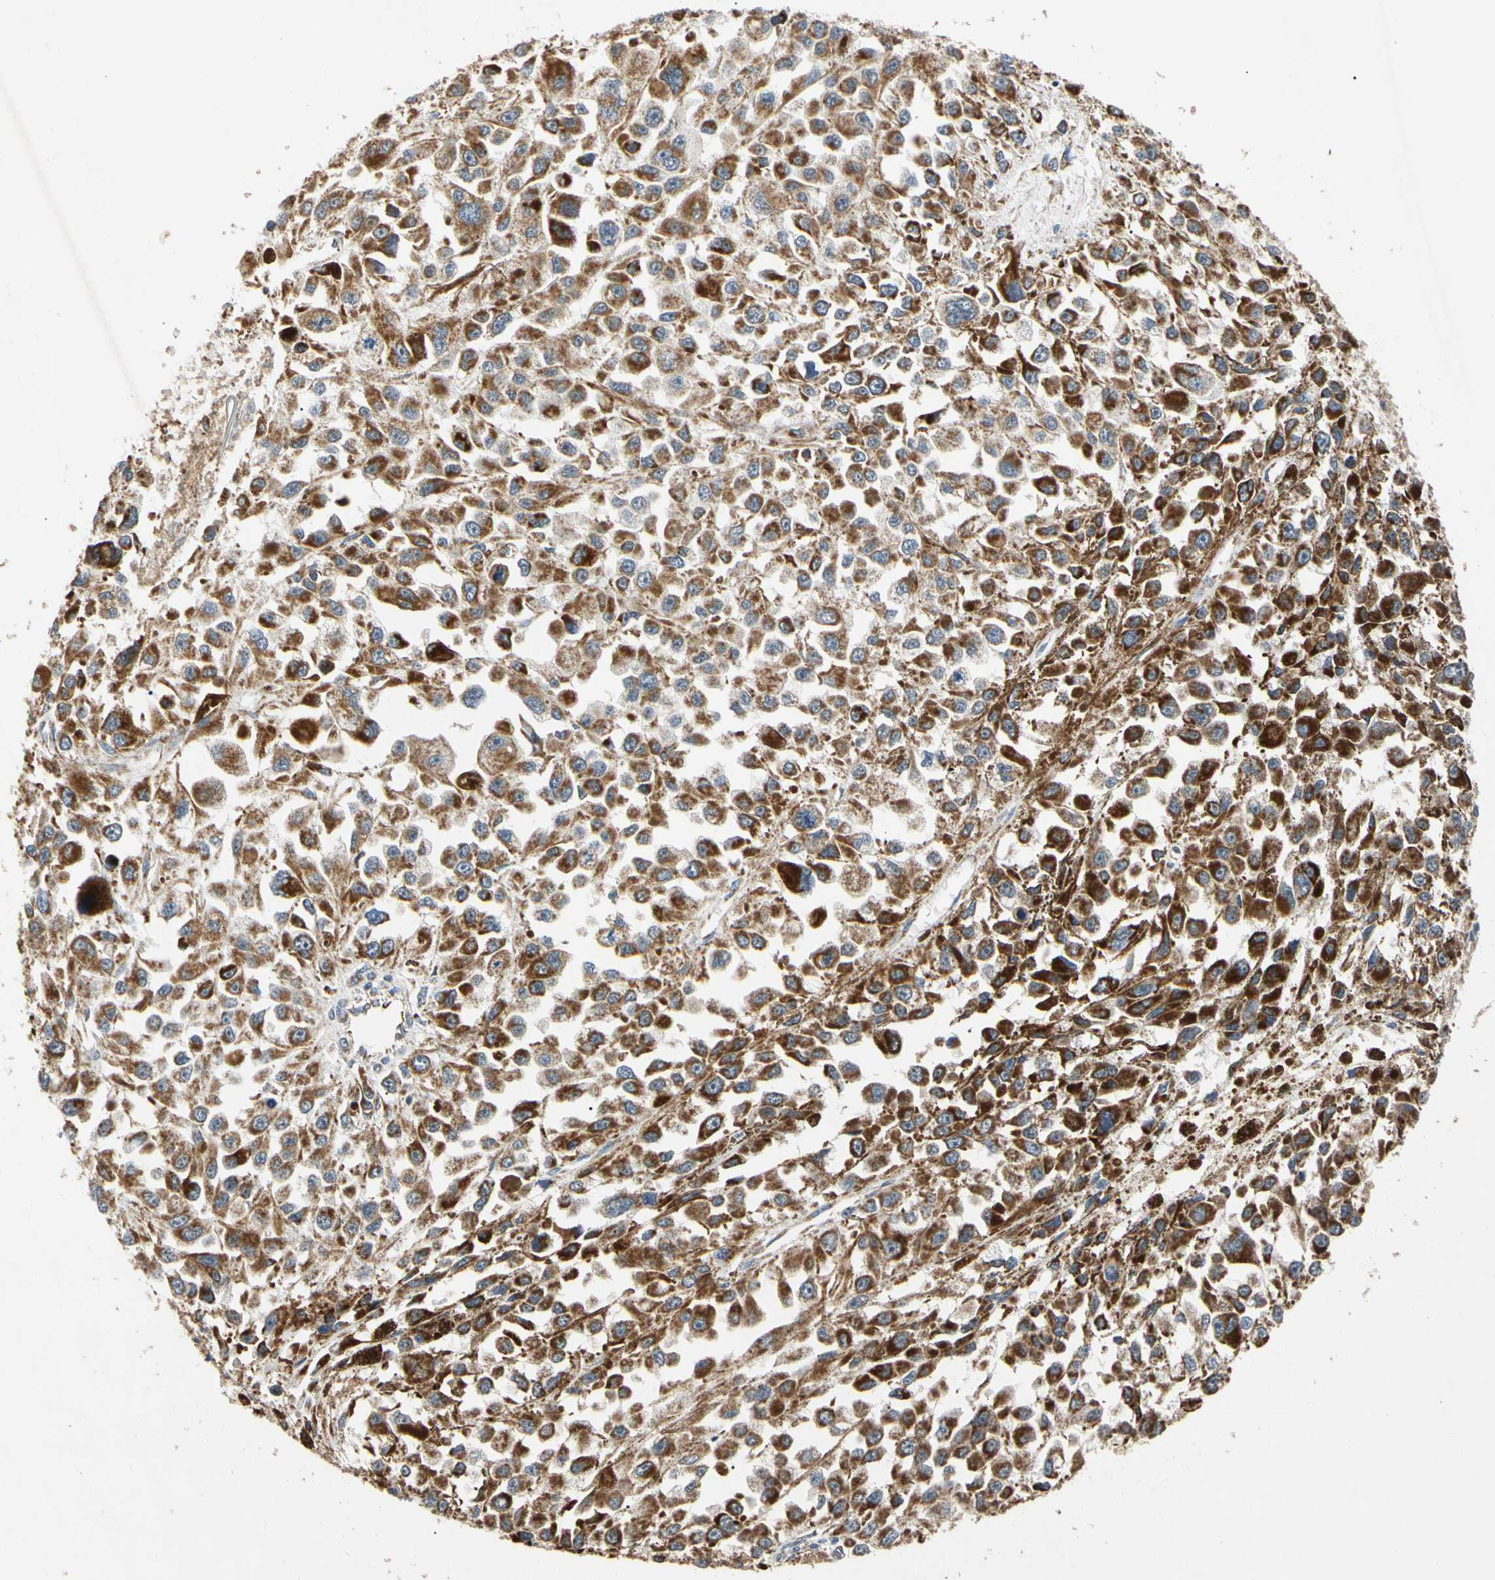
{"staining": {"intensity": "strong", "quantity": ">75%", "location": "cytoplasmic/membranous"}, "tissue": "melanoma", "cell_type": "Tumor cells", "image_type": "cancer", "snomed": [{"axis": "morphology", "description": "Malignant melanoma, Metastatic site"}, {"axis": "topography", "description": "Lymph node"}], "caption": "The immunohistochemical stain highlights strong cytoplasmic/membranous expression in tumor cells of melanoma tissue. (brown staining indicates protein expression, while blue staining denotes nuclei).", "gene": "GPD2", "patient": {"sex": "male", "age": 59}}